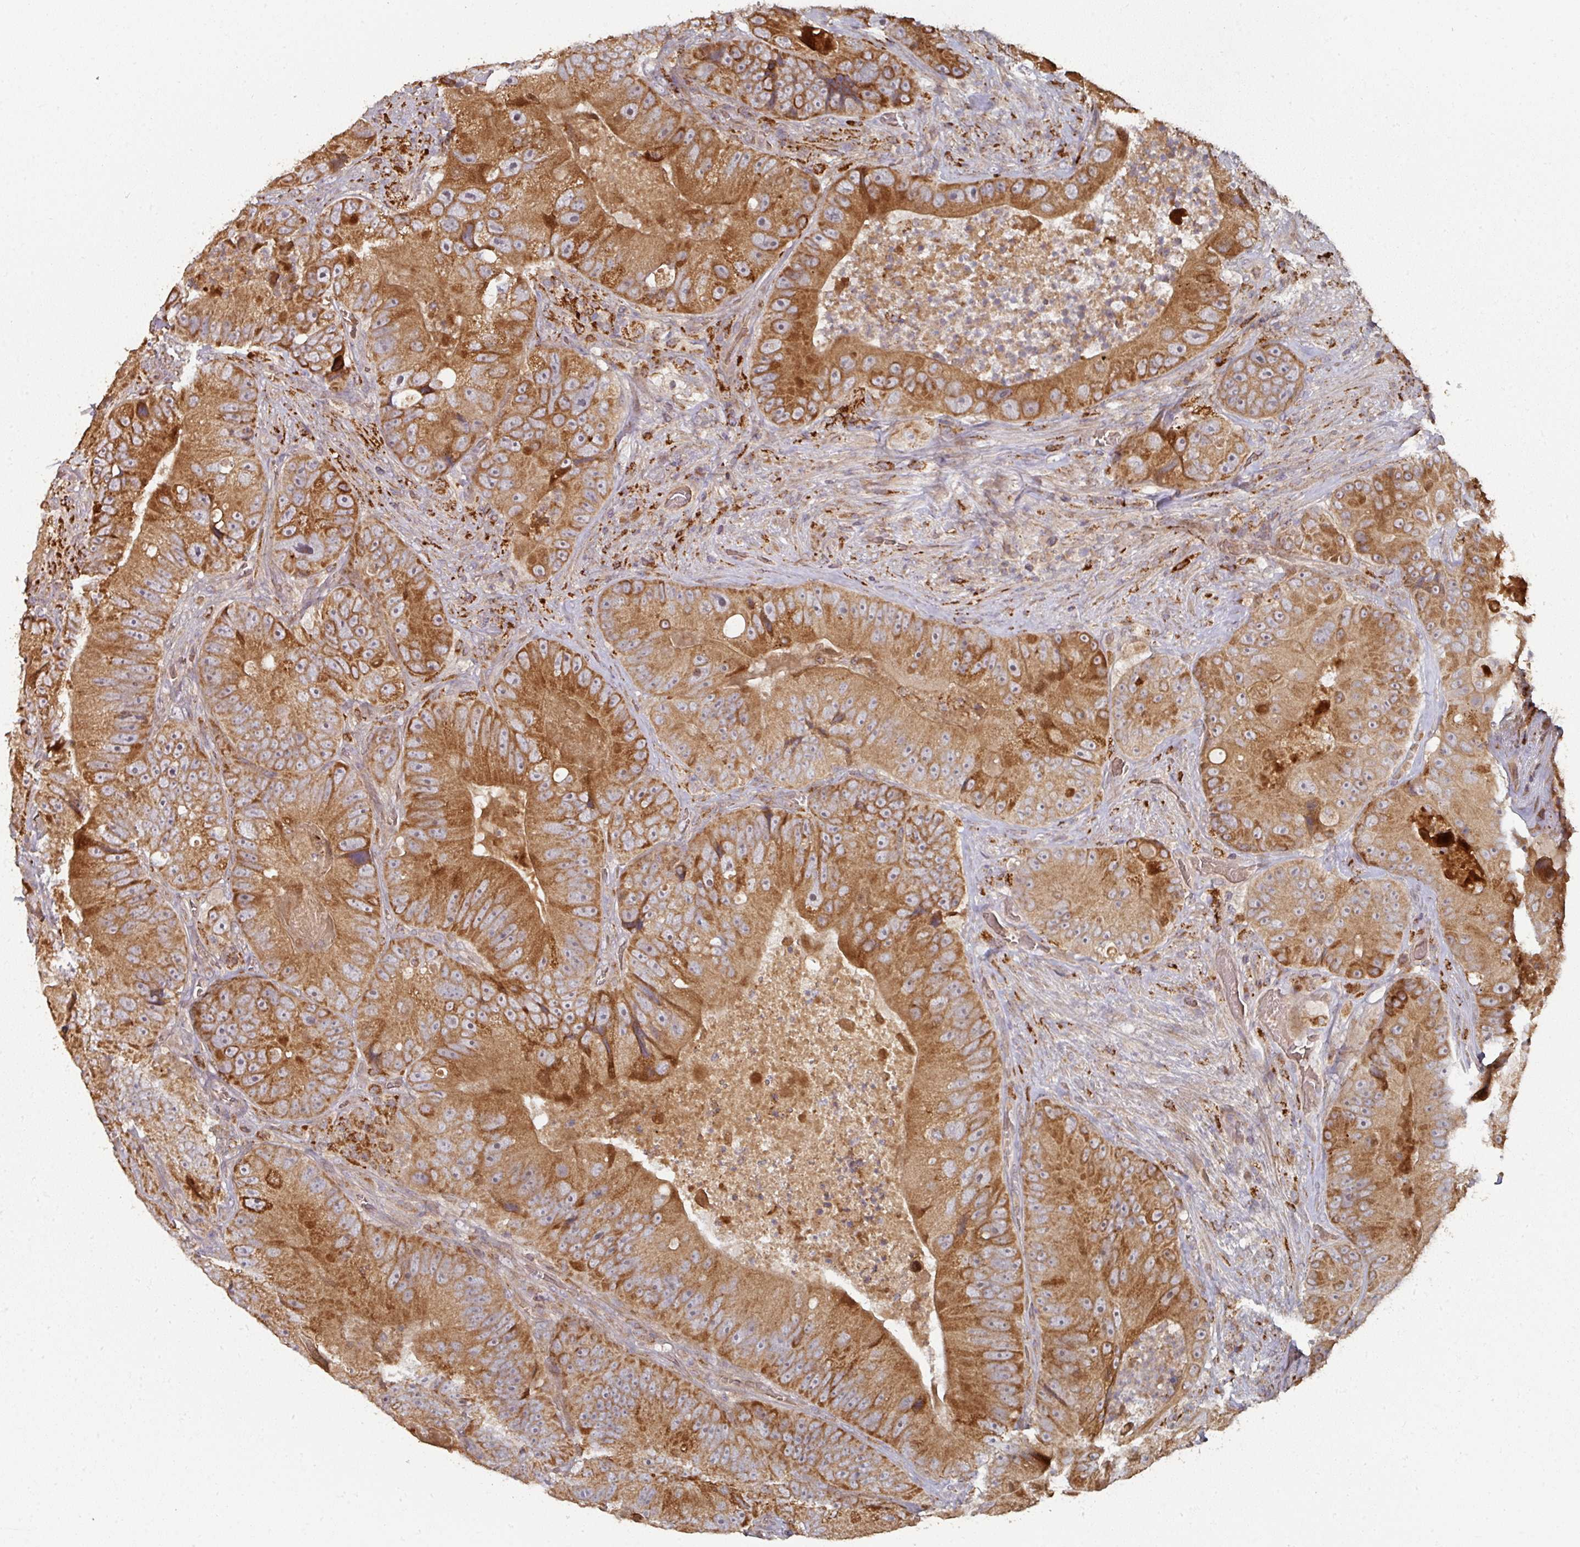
{"staining": {"intensity": "strong", "quantity": ">75%", "location": "cytoplasmic/membranous"}, "tissue": "colorectal cancer", "cell_type": "Tumor cells", "image_type": "cancer", "snomed": [{"axis": "morphology", "description": "Adenocarcinoma, NOS"}, {"axis": "topography", "description": "Colon"}], "caption": "This photomicrograph displays immunohistochemistry (IHC) staining of colorectal cancer (adenocarcinoma), with high strong cytoplasmic/membranous staining in about >75% of tumor cells.", "gene": "DNAJC7", "patient": {"sex": "female", "age": 86}}